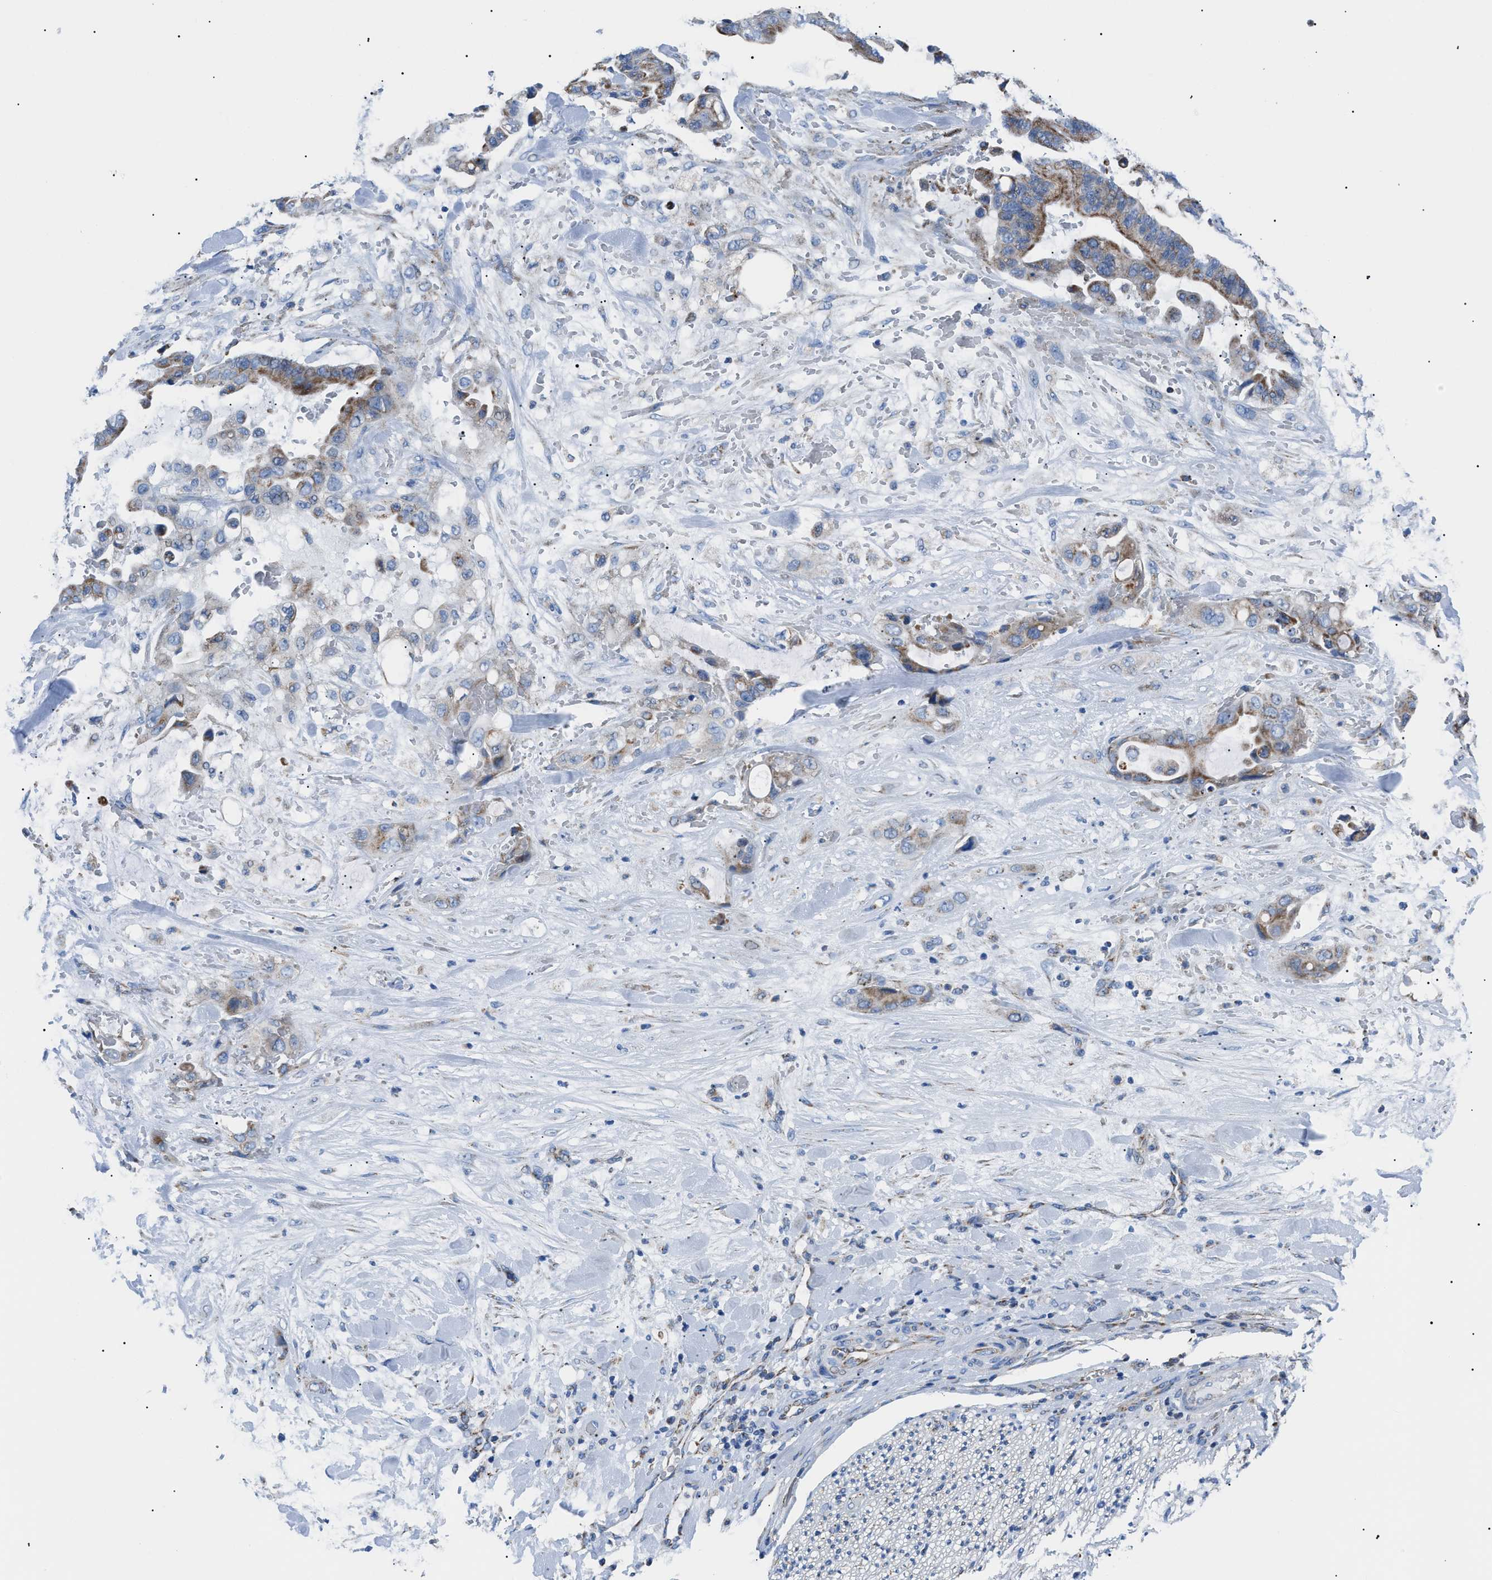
{"staining": {"intensity": "moderate", "quantity": "25%-75%", "location": "cytoplasmic/membranous"}, "tissue": "liver cancer", "cell_type": "Tumor cells", "image_type": "cancer", "snomed": [{"axis": "morphology", "description": "Cholangiocarcinoma"}, {"axis": "topography", "description": "Liver"}], "caption": "Liver cancer (cholangiocarcinoma) stained with a protein marker shows moderate staining in tumor cells.", "gene": "PHB2", "patient": {"sex": "female", "age": 61}}